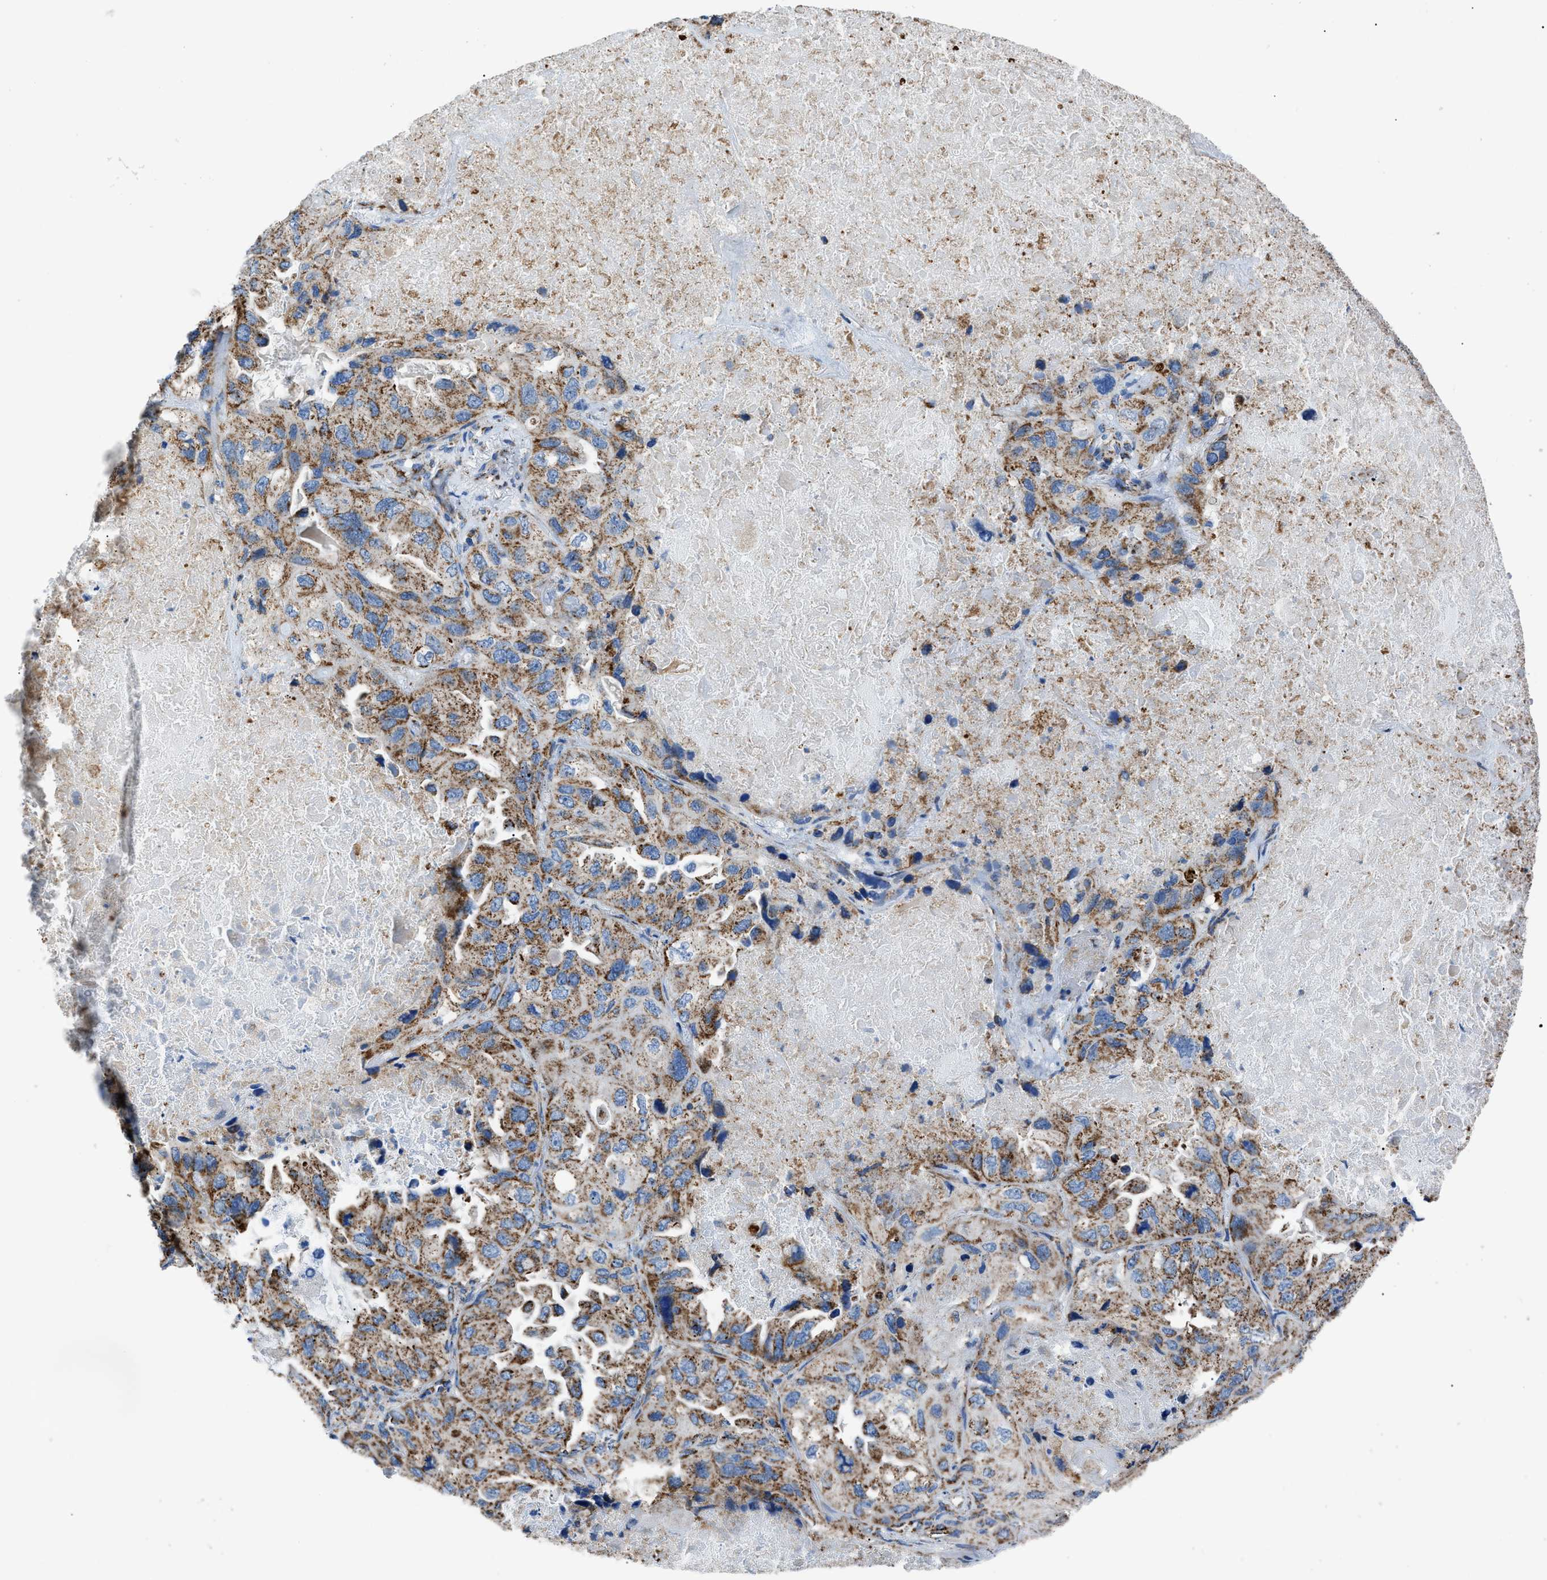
{"staining": {"intensity": "moderate", "quantity": ">75%", "location": "cytoplasmic/membranous"}, "tissue": "lung cancer", "cell_type": "Tumor cells", "image_type": "cancer", "snomed": [{"axis": "morphology", "description": "Squamous cell carcinoma, NOS"}, {"axis": "topography", "description": "Lung"}], "caption": "Squamous cell carcinoma (lung) tissue displays moderate cytoplasmic/membranous staining in about >75% of tumor cells, visualized by immunohistochemistry.", "gene": "PHB2", "patient": {"sex": "female", "age": 73}}